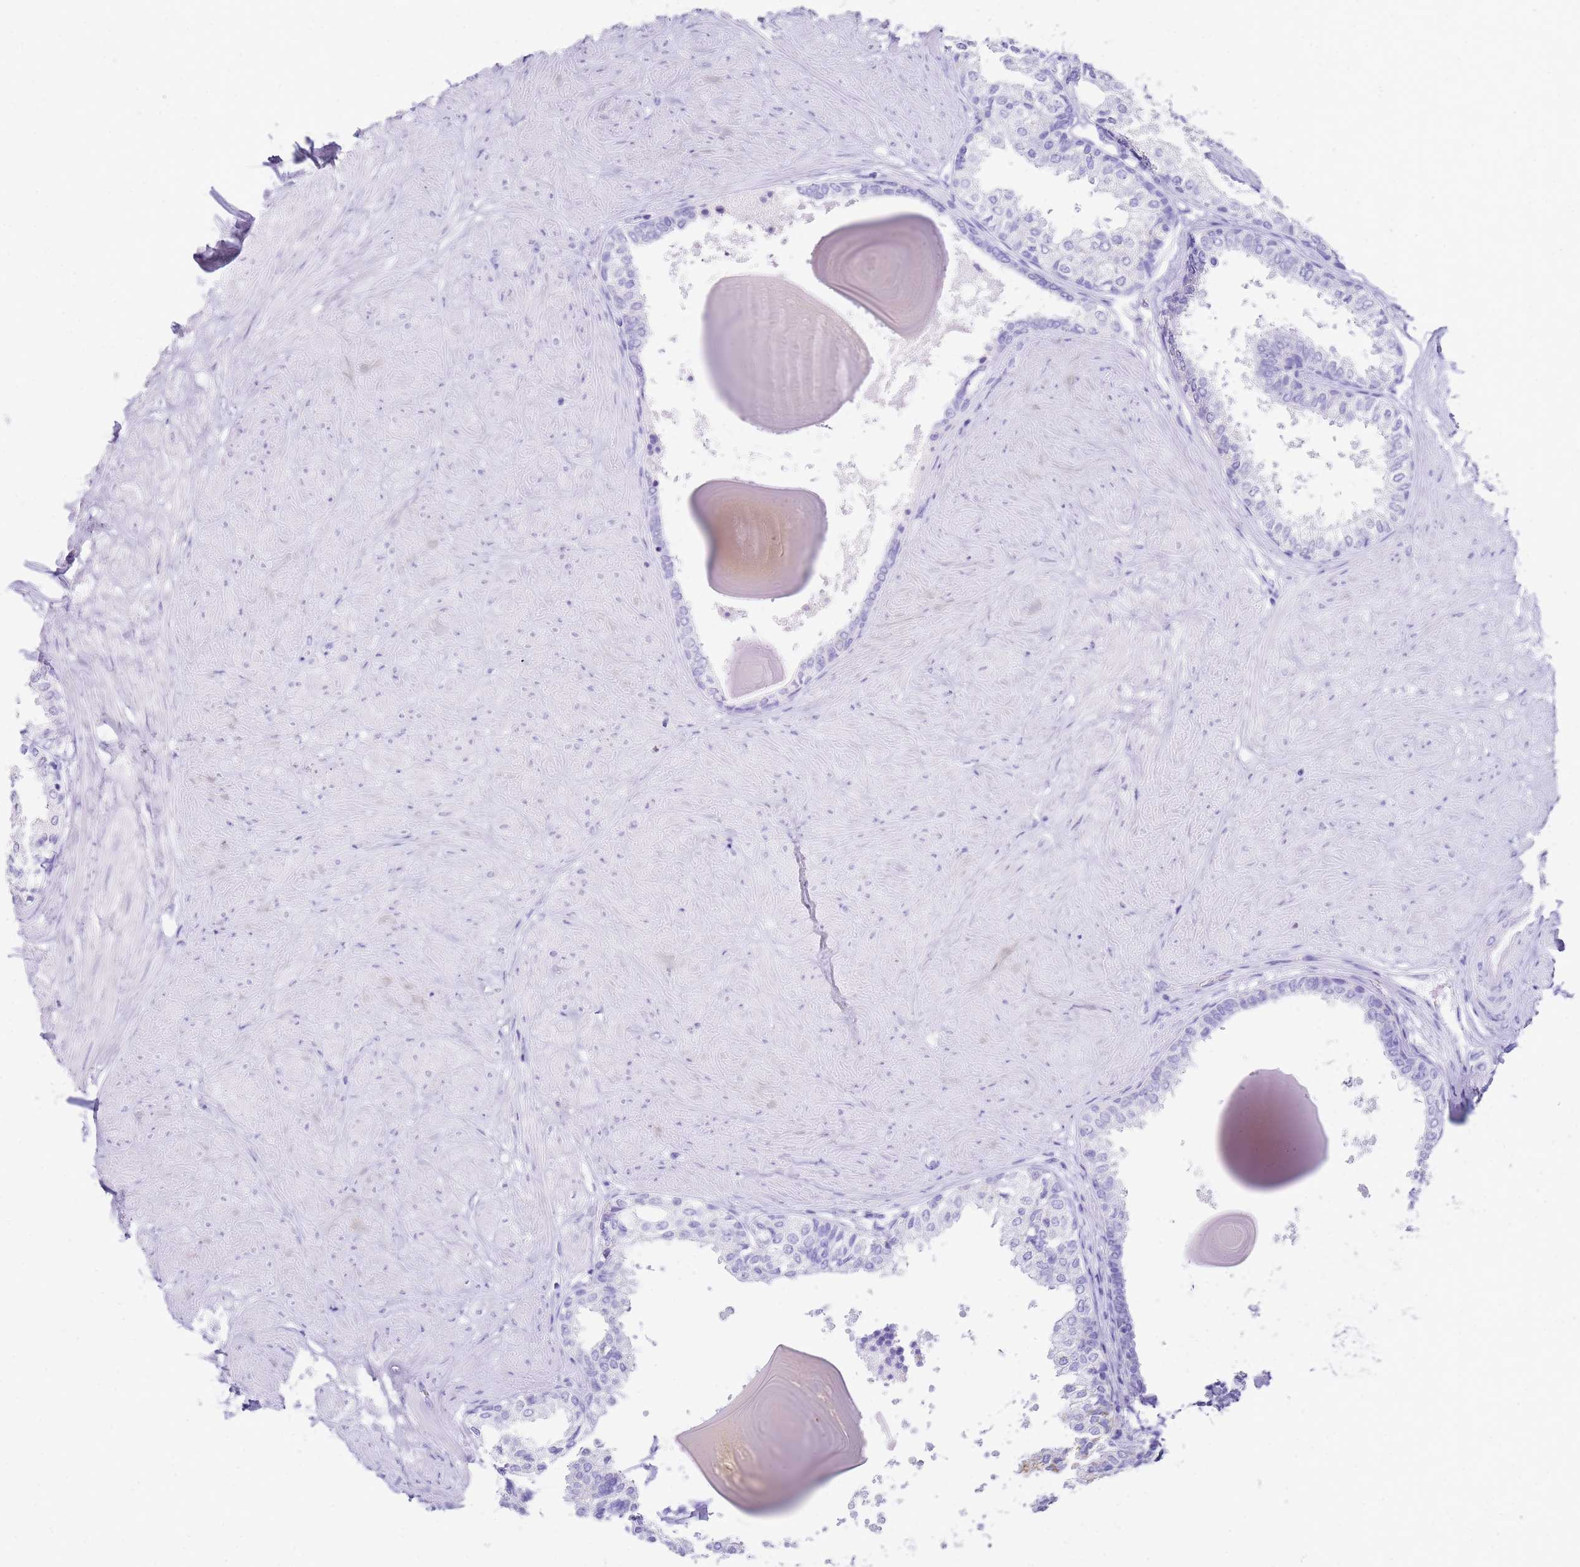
{"staining": {"intensity": "negative", "quantity": "none", "location": "none"}, "tissue": "prostate", "cell_type": "Glandular cells", "image_type": "normal", "snomed": [{"axis": "morphology", "description": "Normal tissue, NOS"}, {"axis": "topography", "description": "Prostate"}], "caption": "A photomicrograph of human prostate is negative for staining in glandular cells. (DAB IHC visualized using brightfield microscopy, high magnification).", "gene": "PTBP2", "patient": {"sex": "male", "age": 48}}